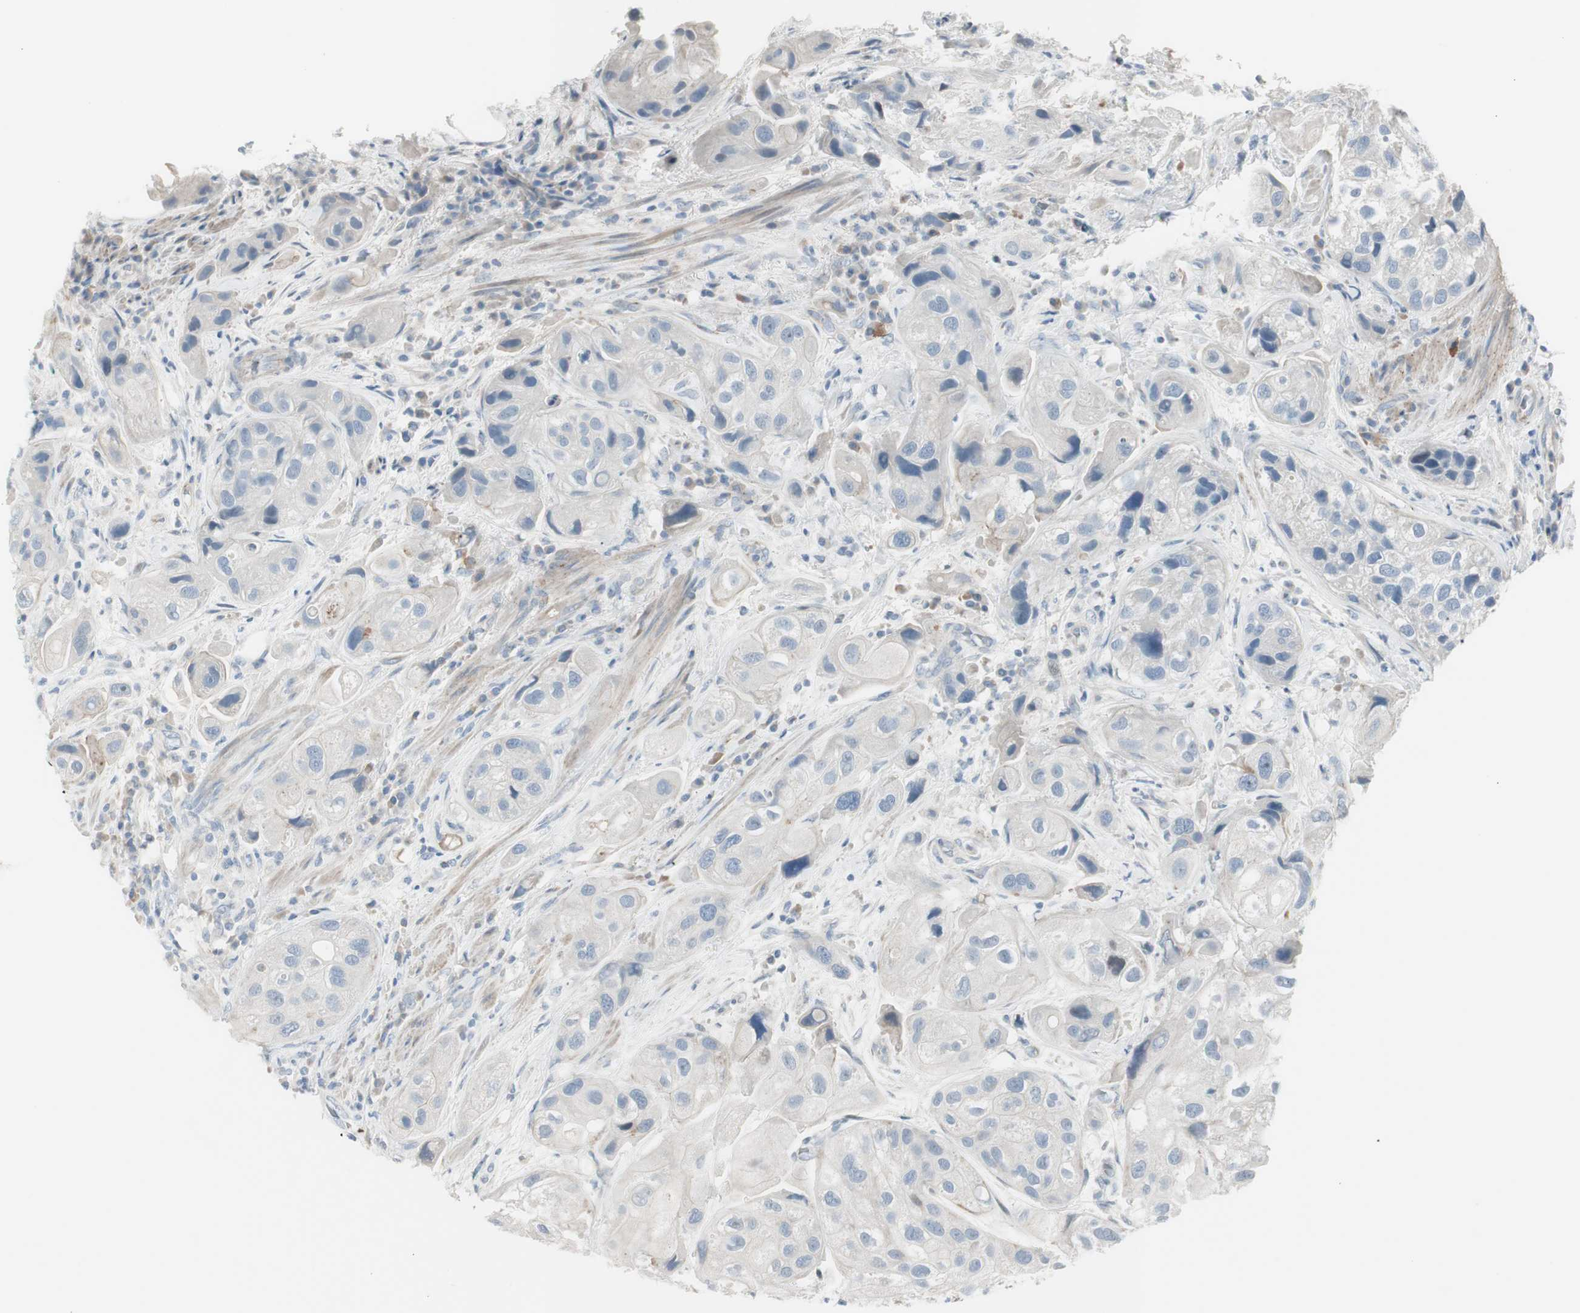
{"staining": {"intensity": "negative", "quantity": "none", "location": "none"}, "tissue": "urothelial cancer", "cell_type": "Tumor cells", "image_type": "cancer", "snomed": [{"axis": "morphology", "description": "Urothelial carcinoma, High grade"}, {"axis": "topography", "description": "Urinary bladder"}], "caption": "High-grade urothelial carcinoma was stained to show a protein in brown. There is no significant positivity in tumor cells.", "gene": "CACNA2D1", "patient": {"sex": "female", "age": 64}}